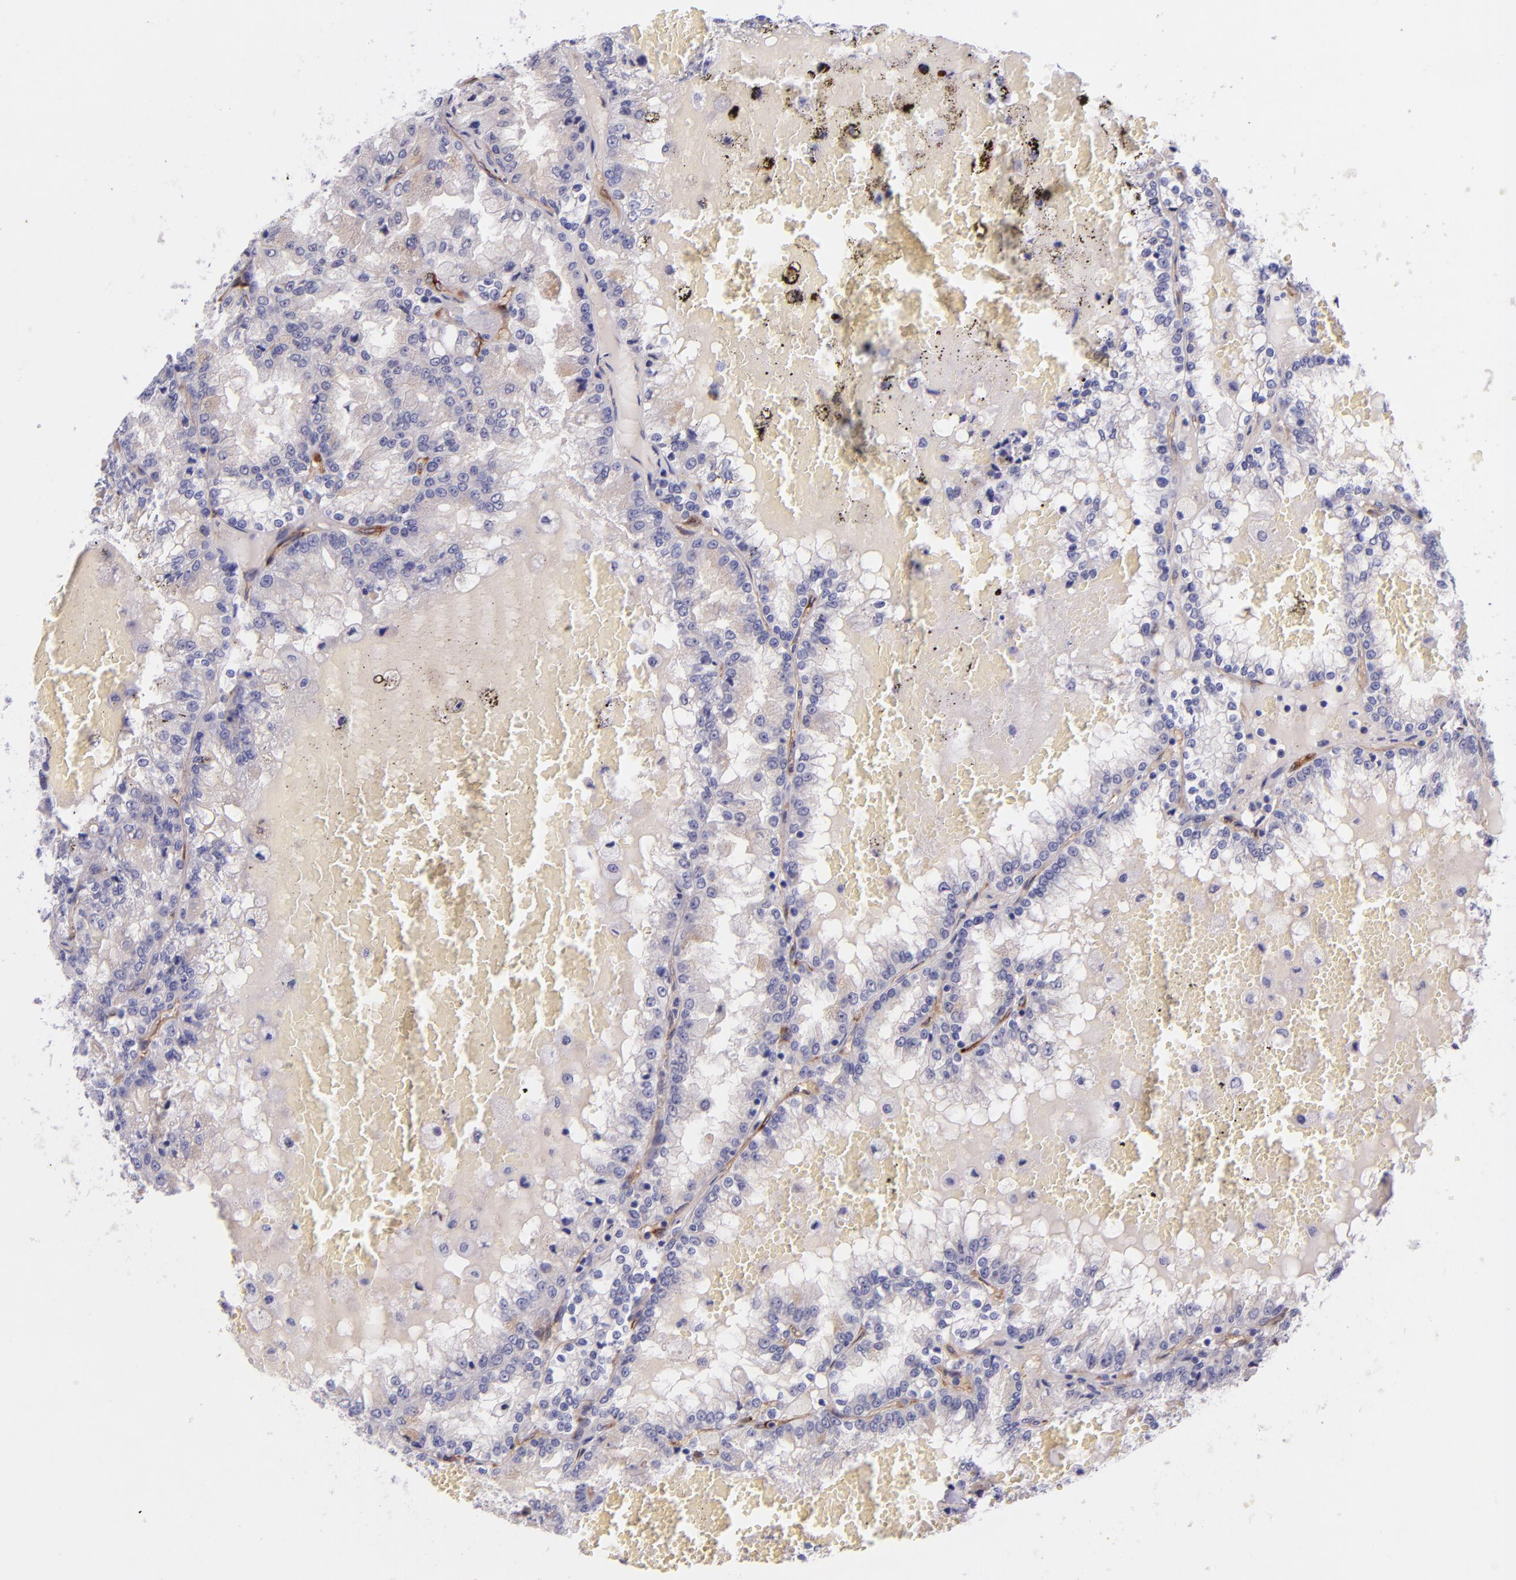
{"staining": {"intensity": "negative", "quantity": "none", "location": "none"}, "tissue": "renal cancer", "cell_type": "Tumor cells", "image_type": "cancer", "snomed": [{"axis": "morphology", "description": "Adenocarcinoma, NOS"}, {"axis": "topography", "description": "Kidney"}], "caption": "Tumor cells show no significant expression in renal cancer. Brightfield microscopy of immunohistochemistry (IHC) stained with DAB (brown) and hematoxylin (blue), captured at high magnification.", "gene": "NOS3", "patient": {"sex": "female", "age": 56}}